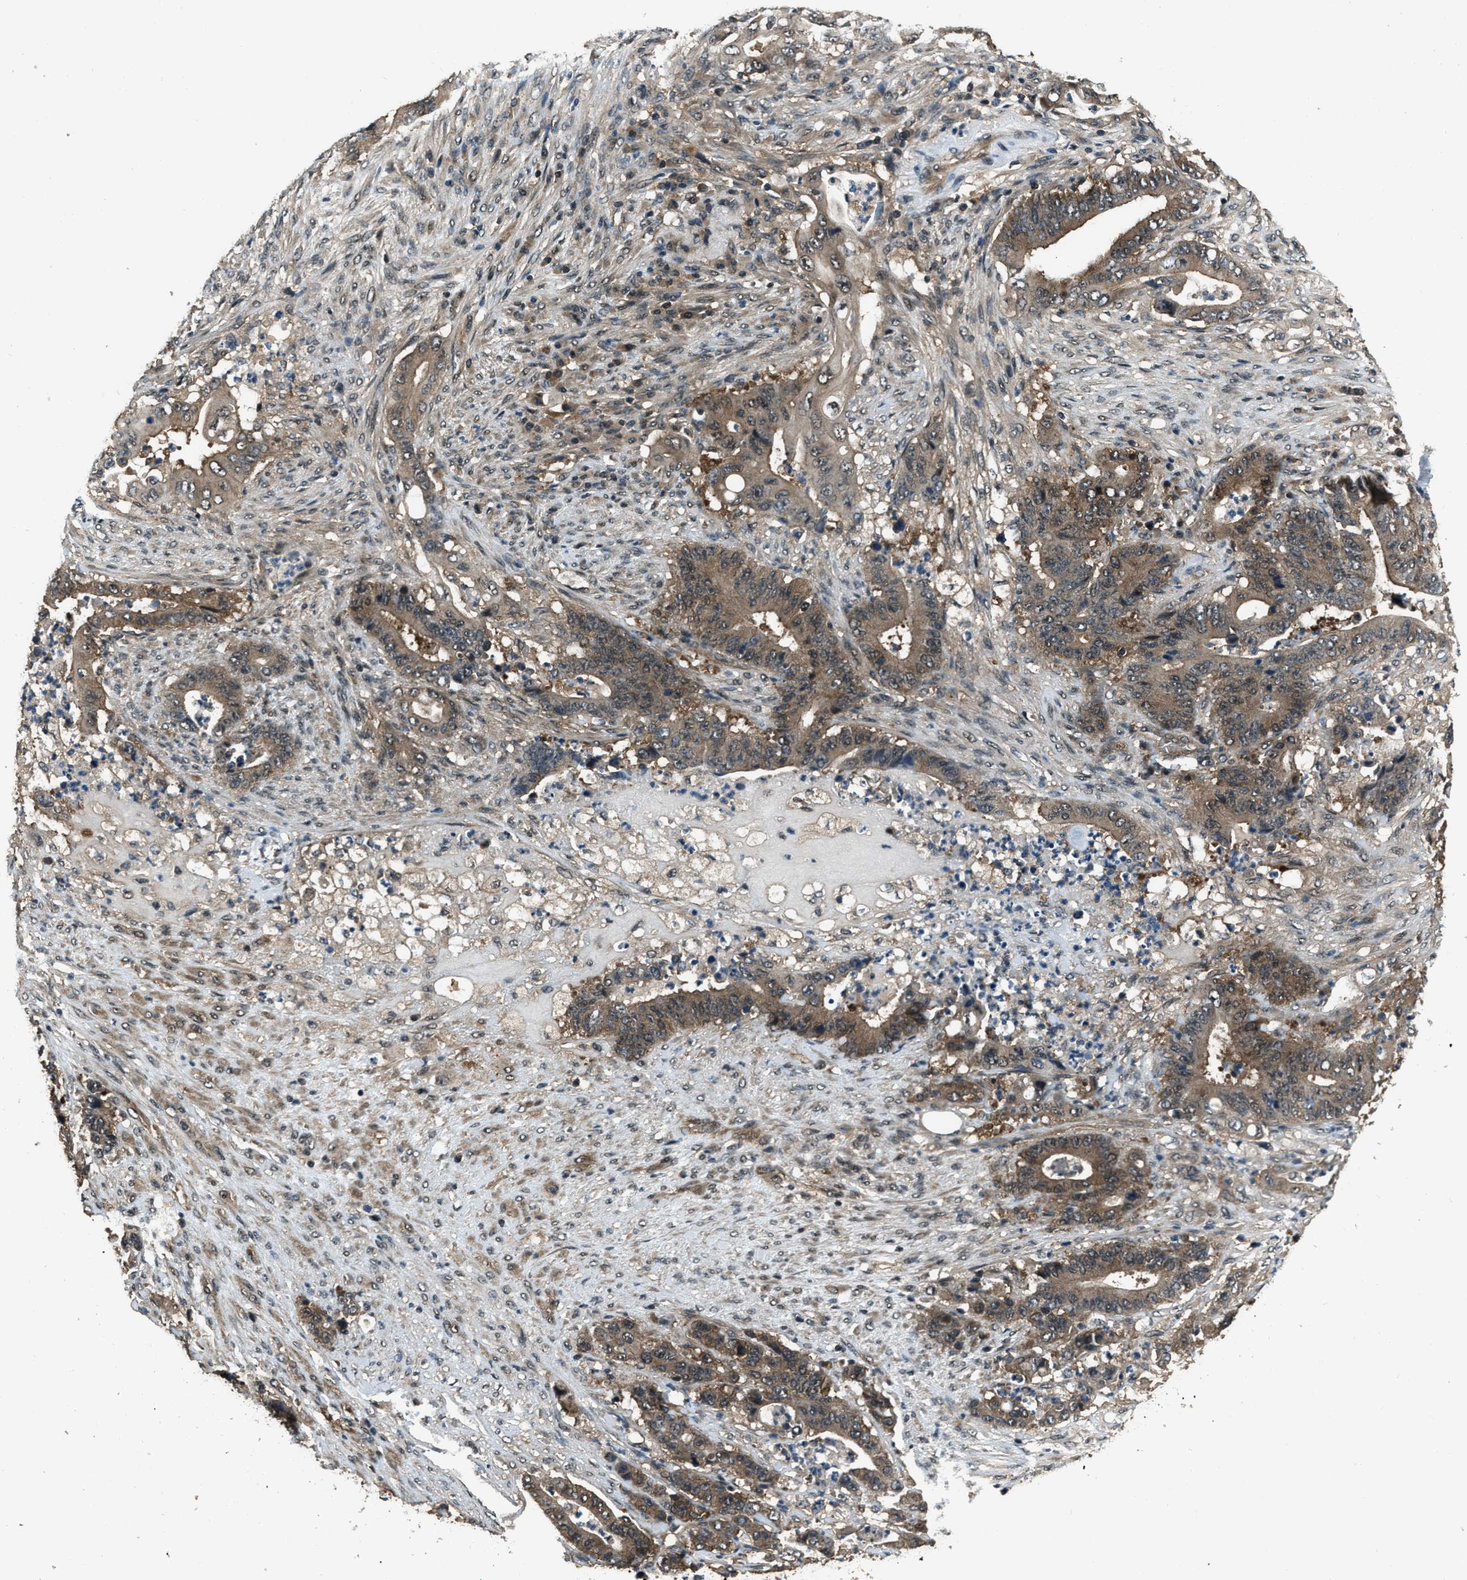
{"staining": {"intensity": "moderate", "quantity": ">75%", "location": "cytoplasmic/membranous"}, "tissue": "stomach cancer", "cell_type": "Tumor cells", "image_type": "cancer", "snomed": [{"axis": "morphology", "description": "Adenocarcinoma, NOS"}, {"axis": "topography", "description": "Stomach"}], "caption": "Immunohistochemical staining of human adenocarcinoma (stomach) demonstrates medium levels of moderate cytoplasmic/membranous staining in approximately >75% of tumor cells.", "gene": "NUDCD3", "patient": {"sex": "female", "age": 73}}